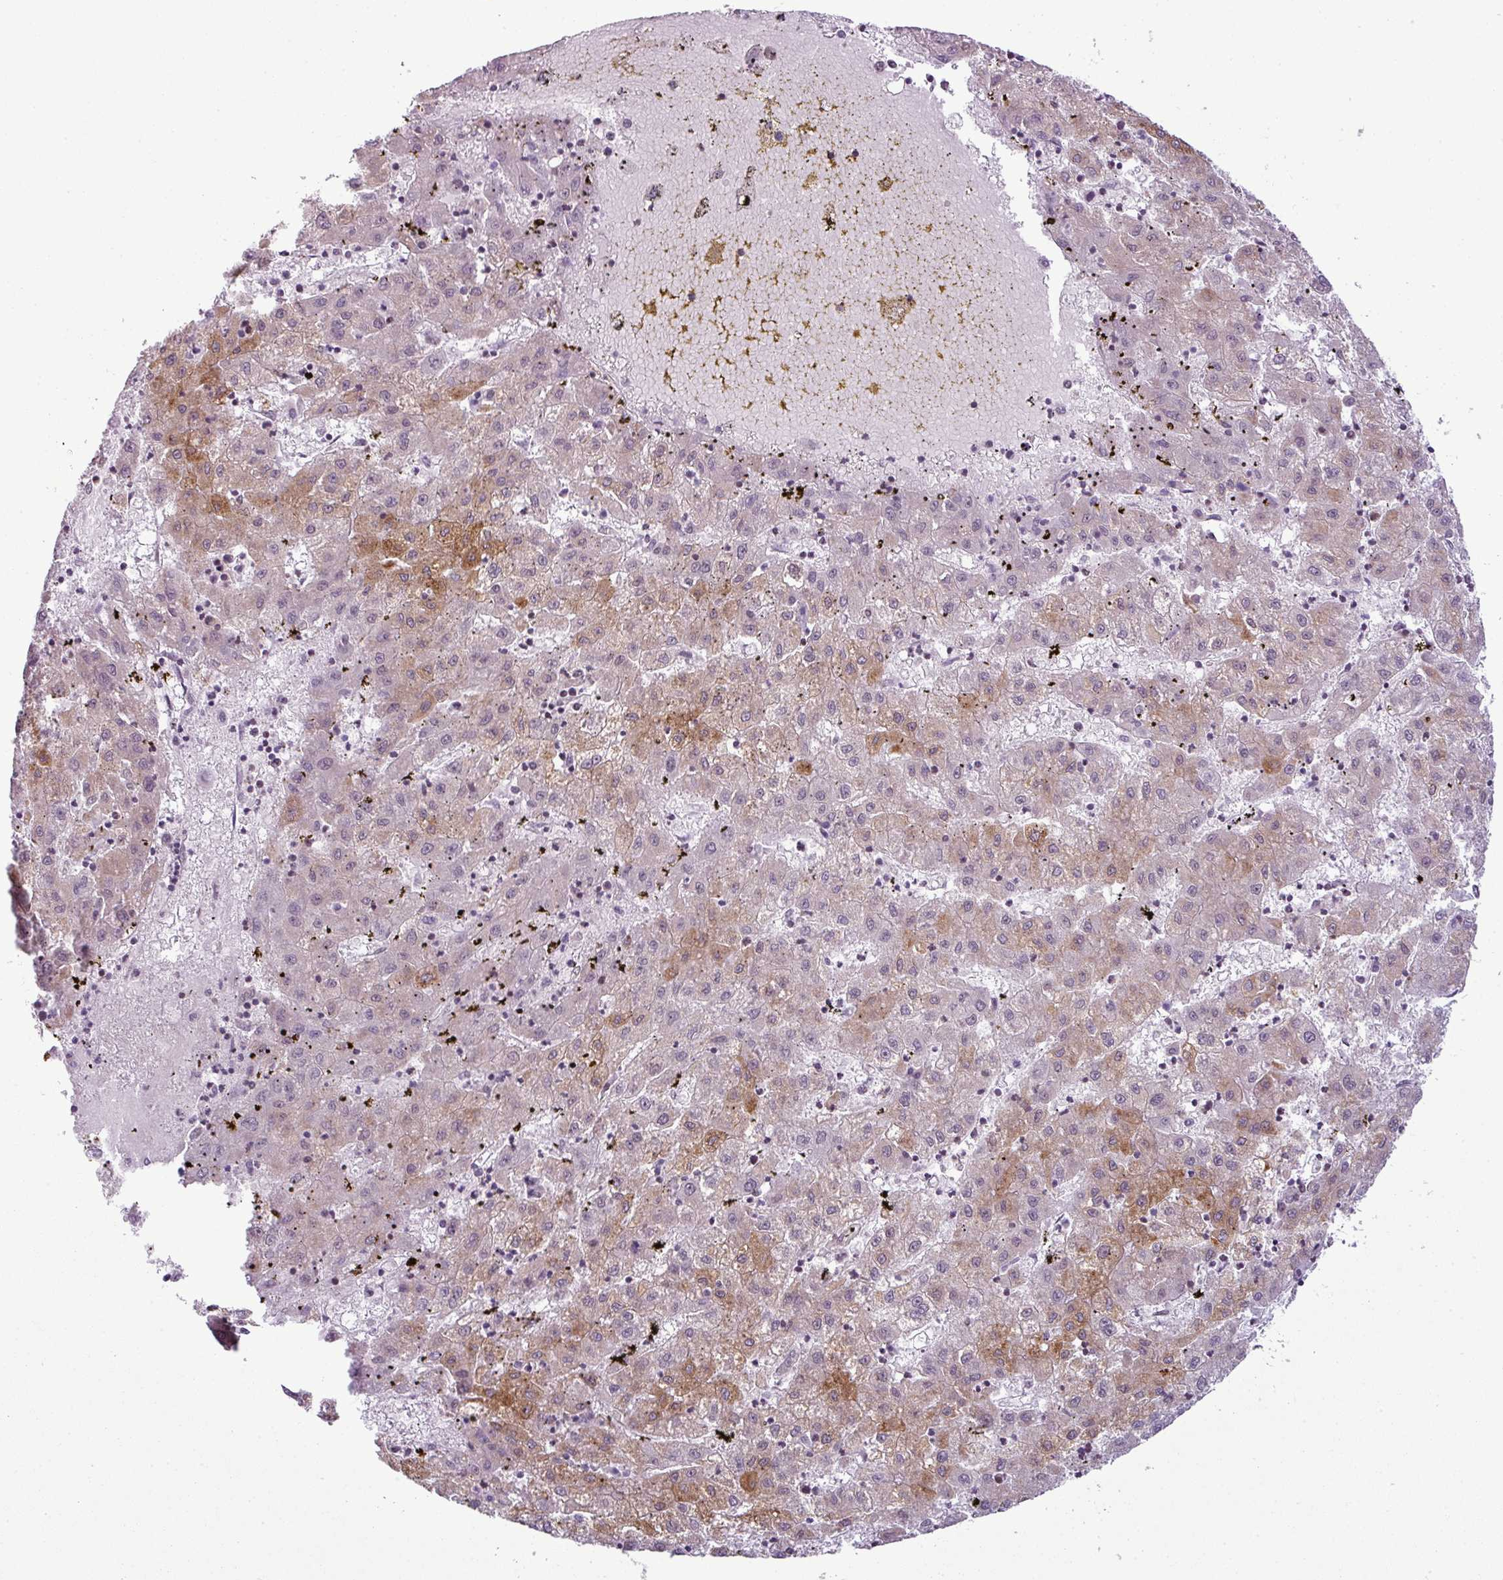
{"staining": {"intensity": "moderate", "quantity": "25%-75%", "location": "cytoplasmic/membranous"}, "tissue": "liver cancer", "cell_type": "Tumor cells", "image_type": "cancer", "snomed": [{"axis": "morphology", "description": "Carcinoma, Hepatocellular, NOS"}, {"axis": "topography", "description": "Liver"}], "caption": "Immunohistochemistry micrograph of neoplastic tissue: hepatocellular carcinoma (liver) stained using IHC exhibits medium levels of moderate protein expression localized specifically in the cytoplasmic/membranous of tumor cells, appearing as a cytoplasmic/membranous brown color.", "gene": "ARL6IP4", "patient": {"sex": "male", "age": 72}}